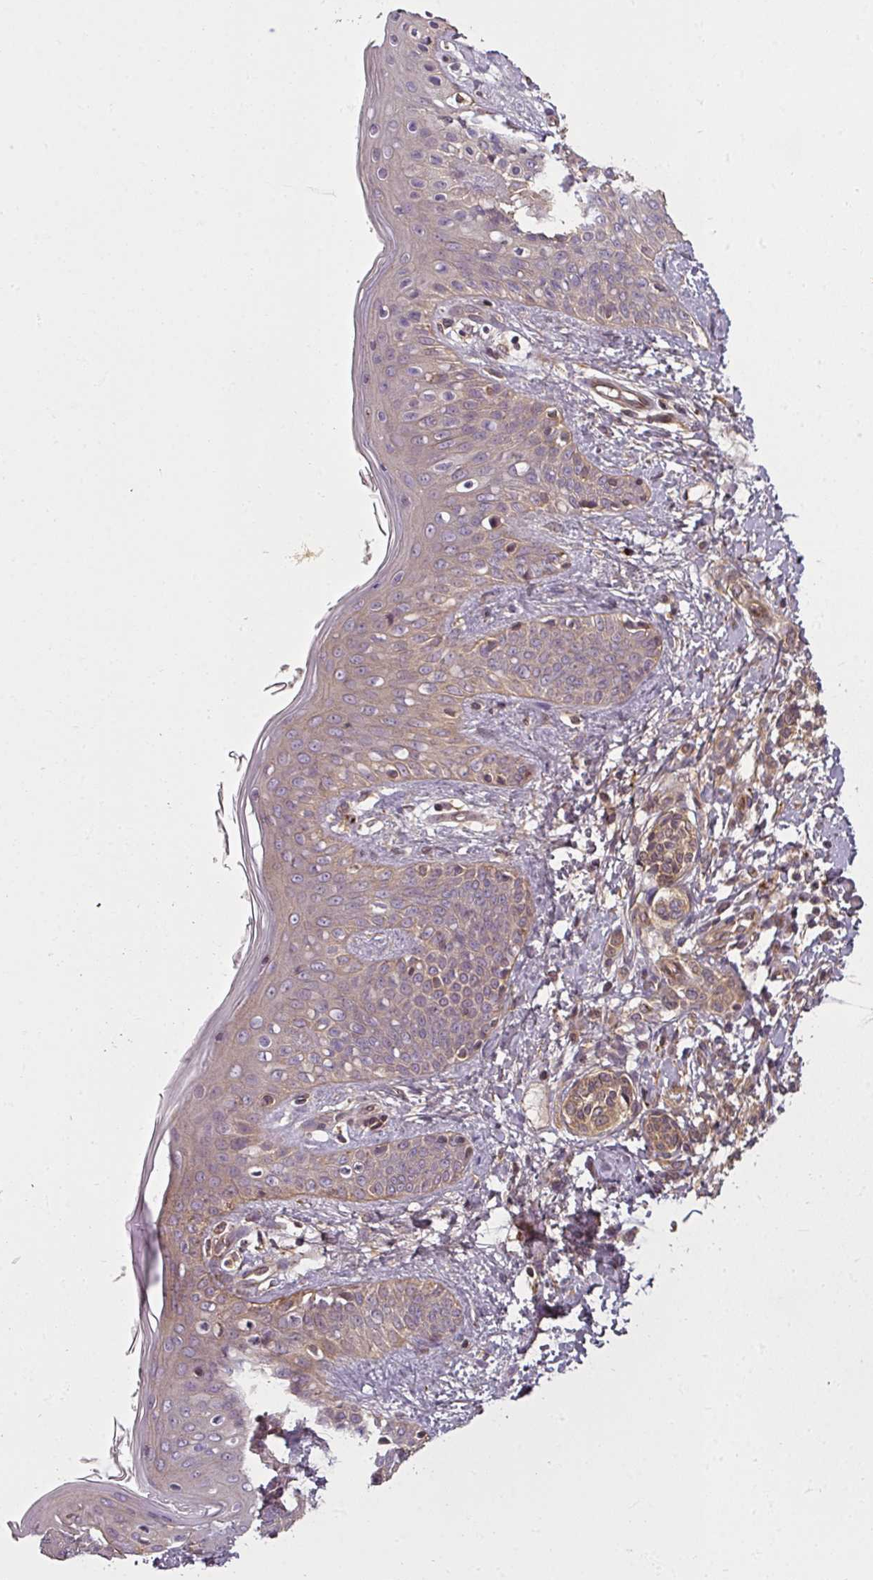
{"staining": {"intensity": "moderate", "quantity": ">75%", "location": "cytoplasmic/membranous"}, "tissue": "skin", "cell_type": "Fibroblasts", "image_type": "normal", "snomed": [{"axis": "morphology", "description": "Normal tissue, NOS"}, {"axis": "topography", "description": "Skin"}], "caption": "Protein analysis of unremarkable skin demonstrates moderate cytoplasmic/membranous expression in approximately >75% of fibroblasts. (brown staining indicates protein expression, while blue staining denotes nuclei).", "gene": "DIMT1", "patient": {"sex": "male", "age": 16}}